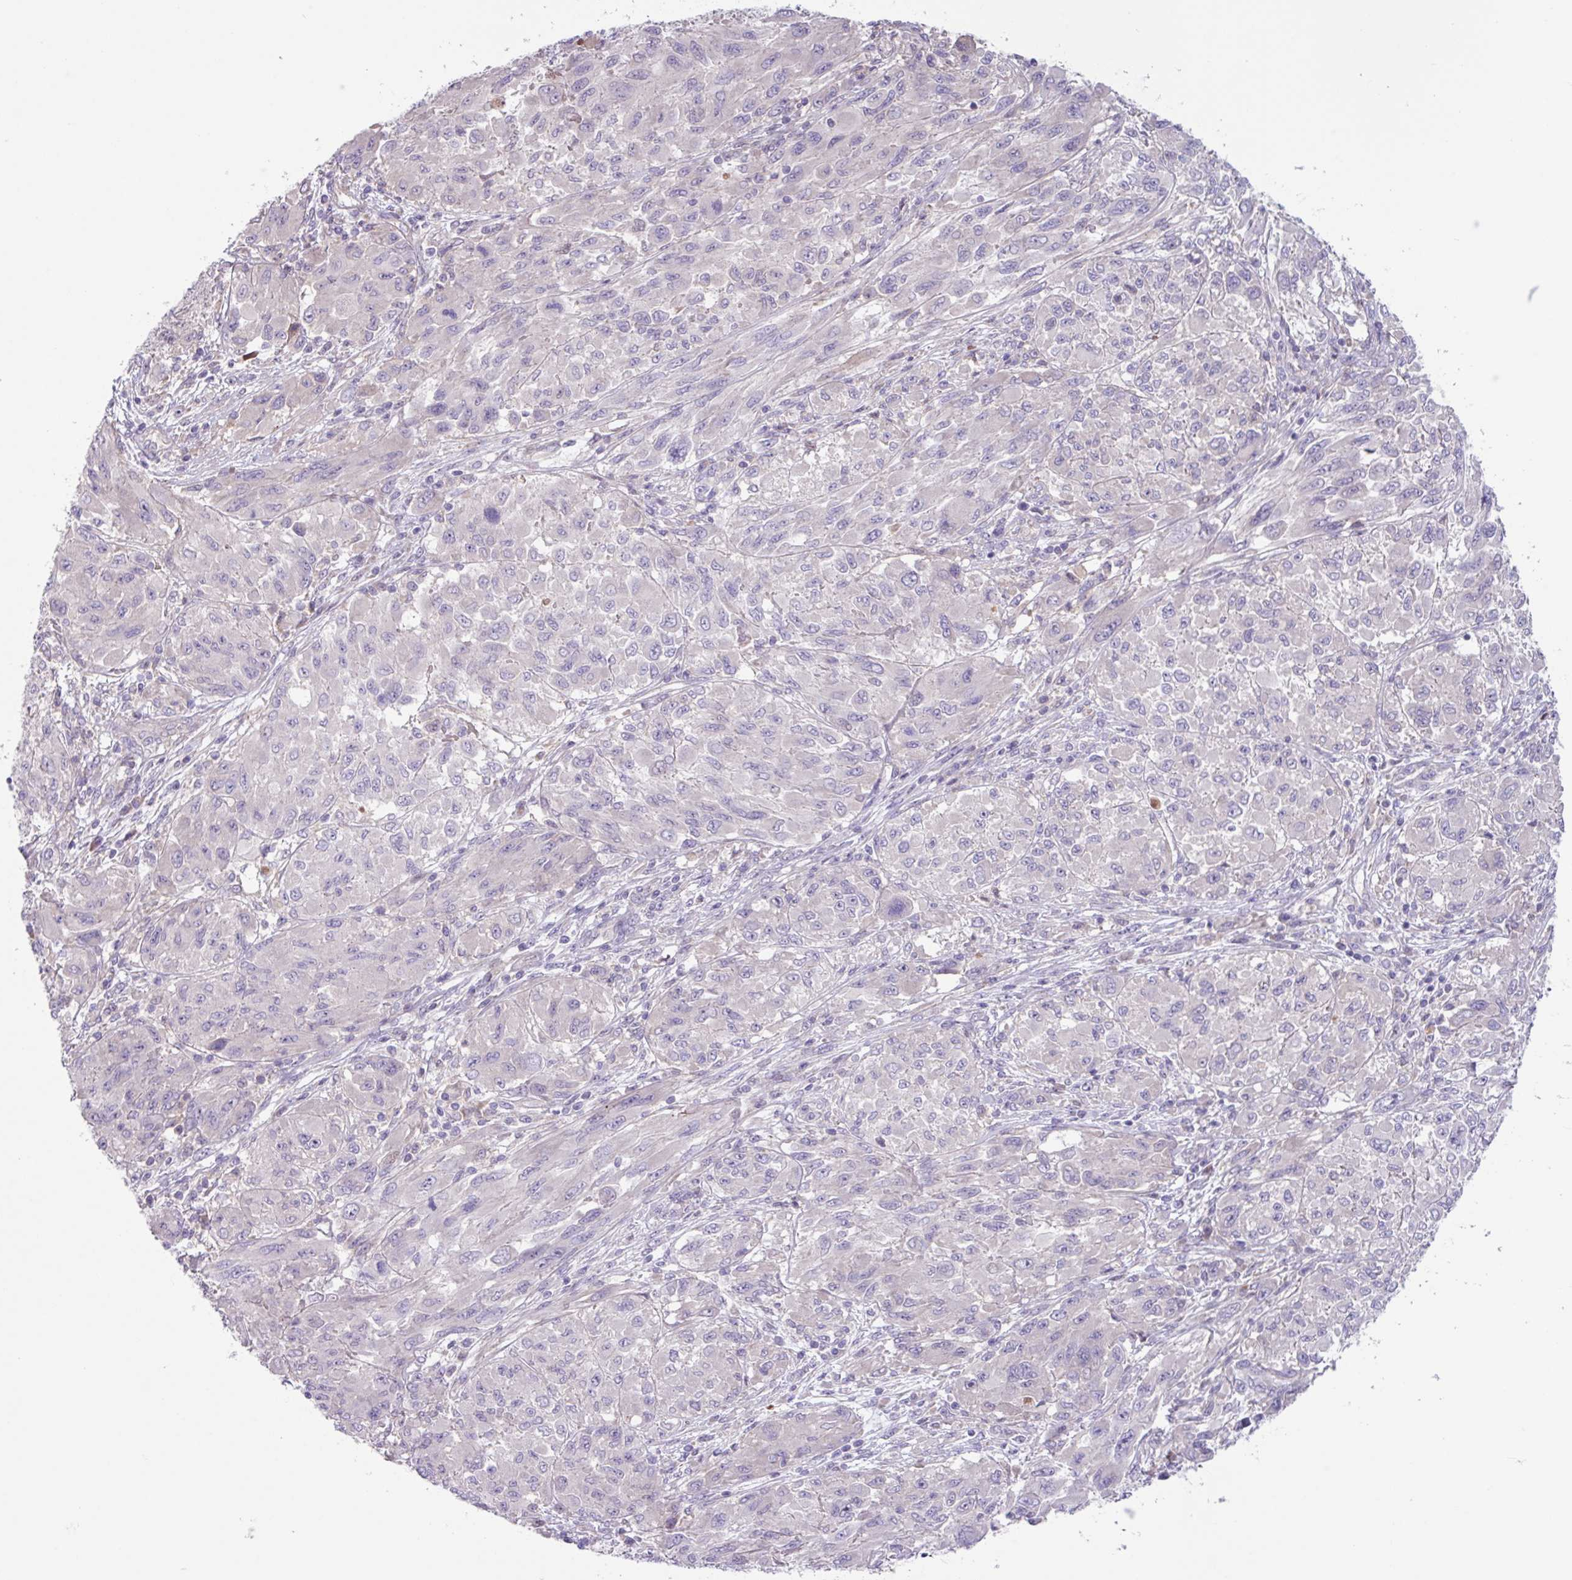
{"staining": {"intensity": "negative", "quantity": "none", "location": "none"}, "tissue": "melanoma", "cell_type": "Tumor cells", "image_type": "cancer", "snomed": [{"axis": "morphology", "description": "Malignant melanoma, NOS"}, {"axis": "topography", "description": "Skin"}], "caption": "Immunohistochemistry image of human melanoma stained for a protein (brown), which reveals no expression in tumor cells. (Brightfield microscopy of DAB (3,3'-diaminobenzidine) IHC at high magnification).", "gene": "IQCJ", "patient": {"sex": "female", "age": 91}}